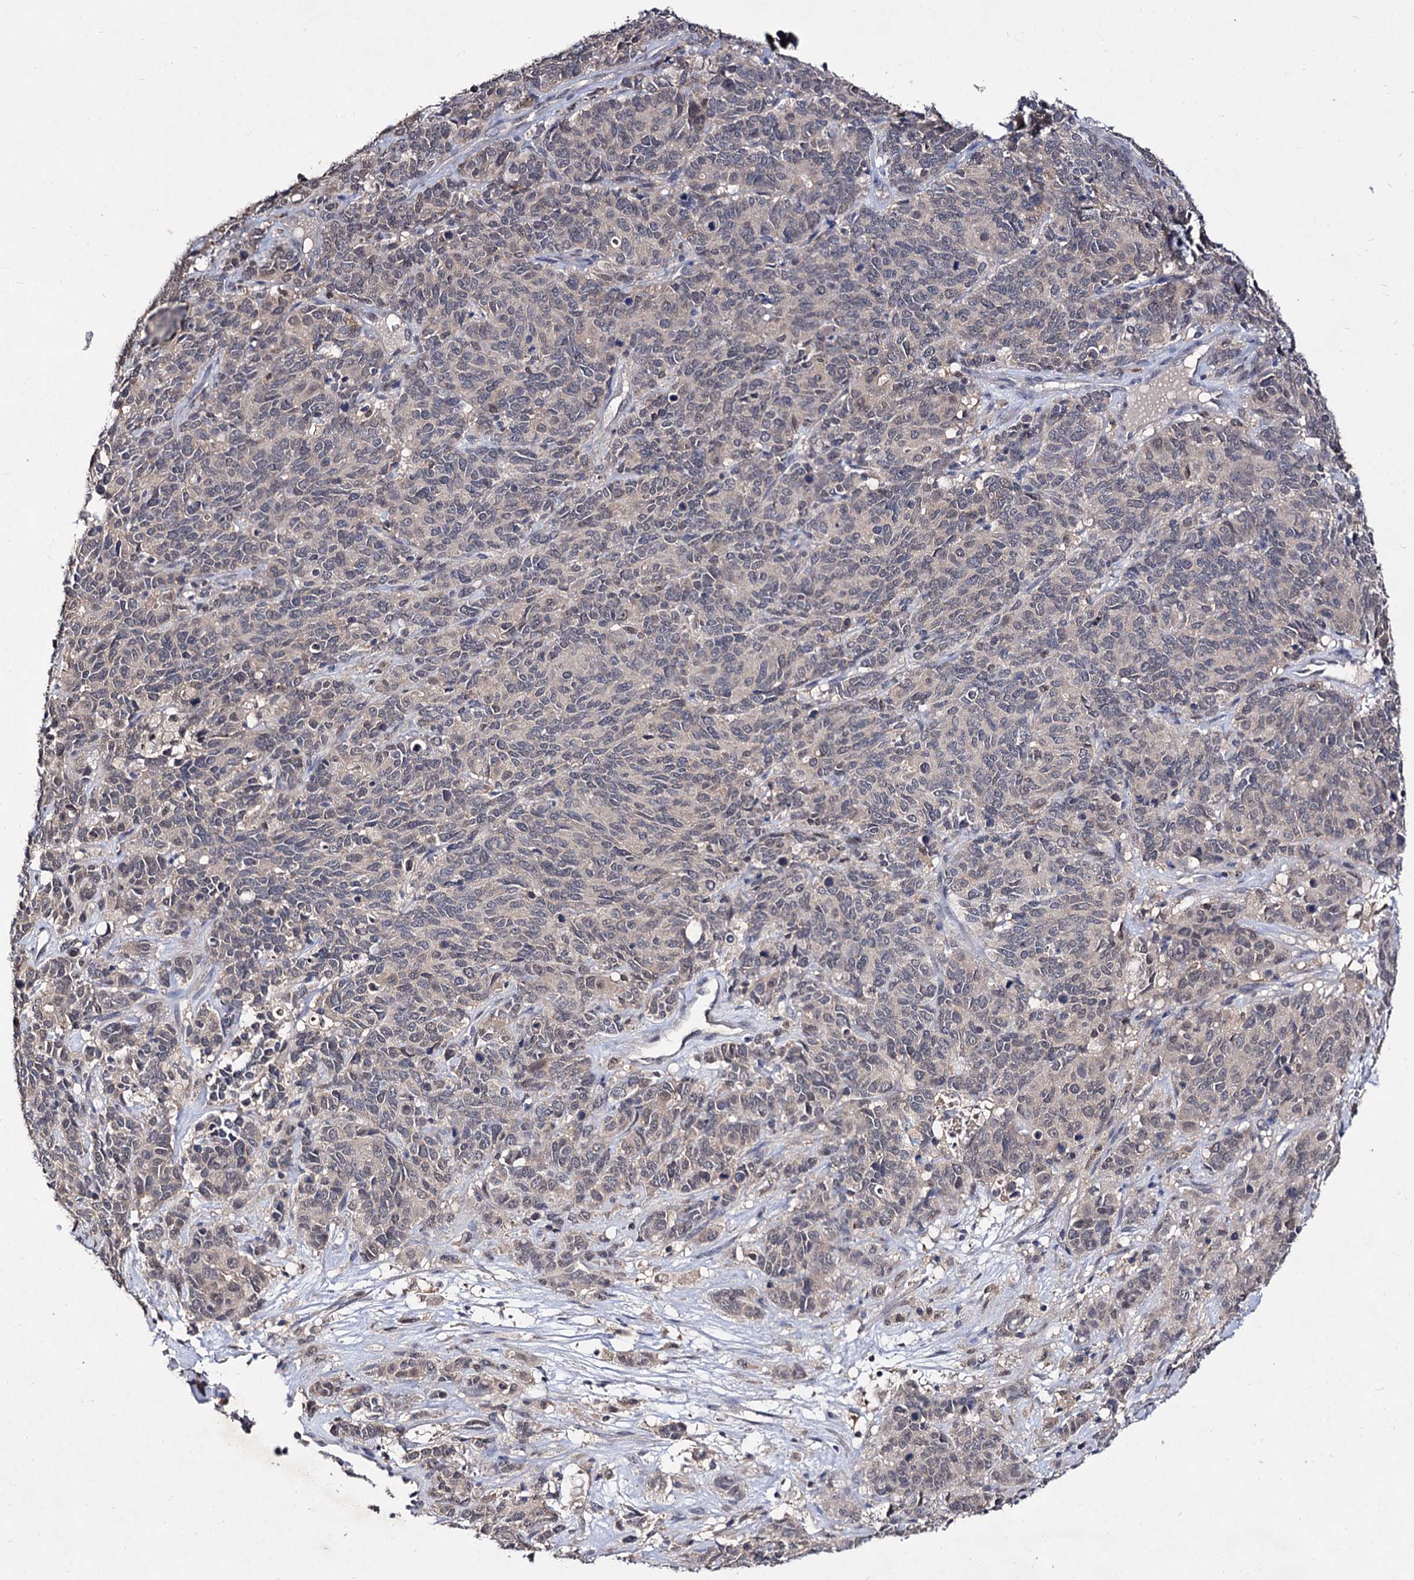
{"staining": {"intensity": "negative", "quantity": "none", "location": "none"}, "tissue": "cervical cancer", "cell_type": "Tumor cells", "image_type": "cancer", "snomed": [{"axis": "morphology", "description": "Squamous cell carcinoma, NOS"}, {"axis": "topography", "description": "Cervix"}], "caption": "A high-resolution micrograph shows immunohistochemistry staining of cervical cancer, which displays no significant expression in tumor cells.", "gene": "ACTR6", "patient": {"sex": "female", "age": 60}}